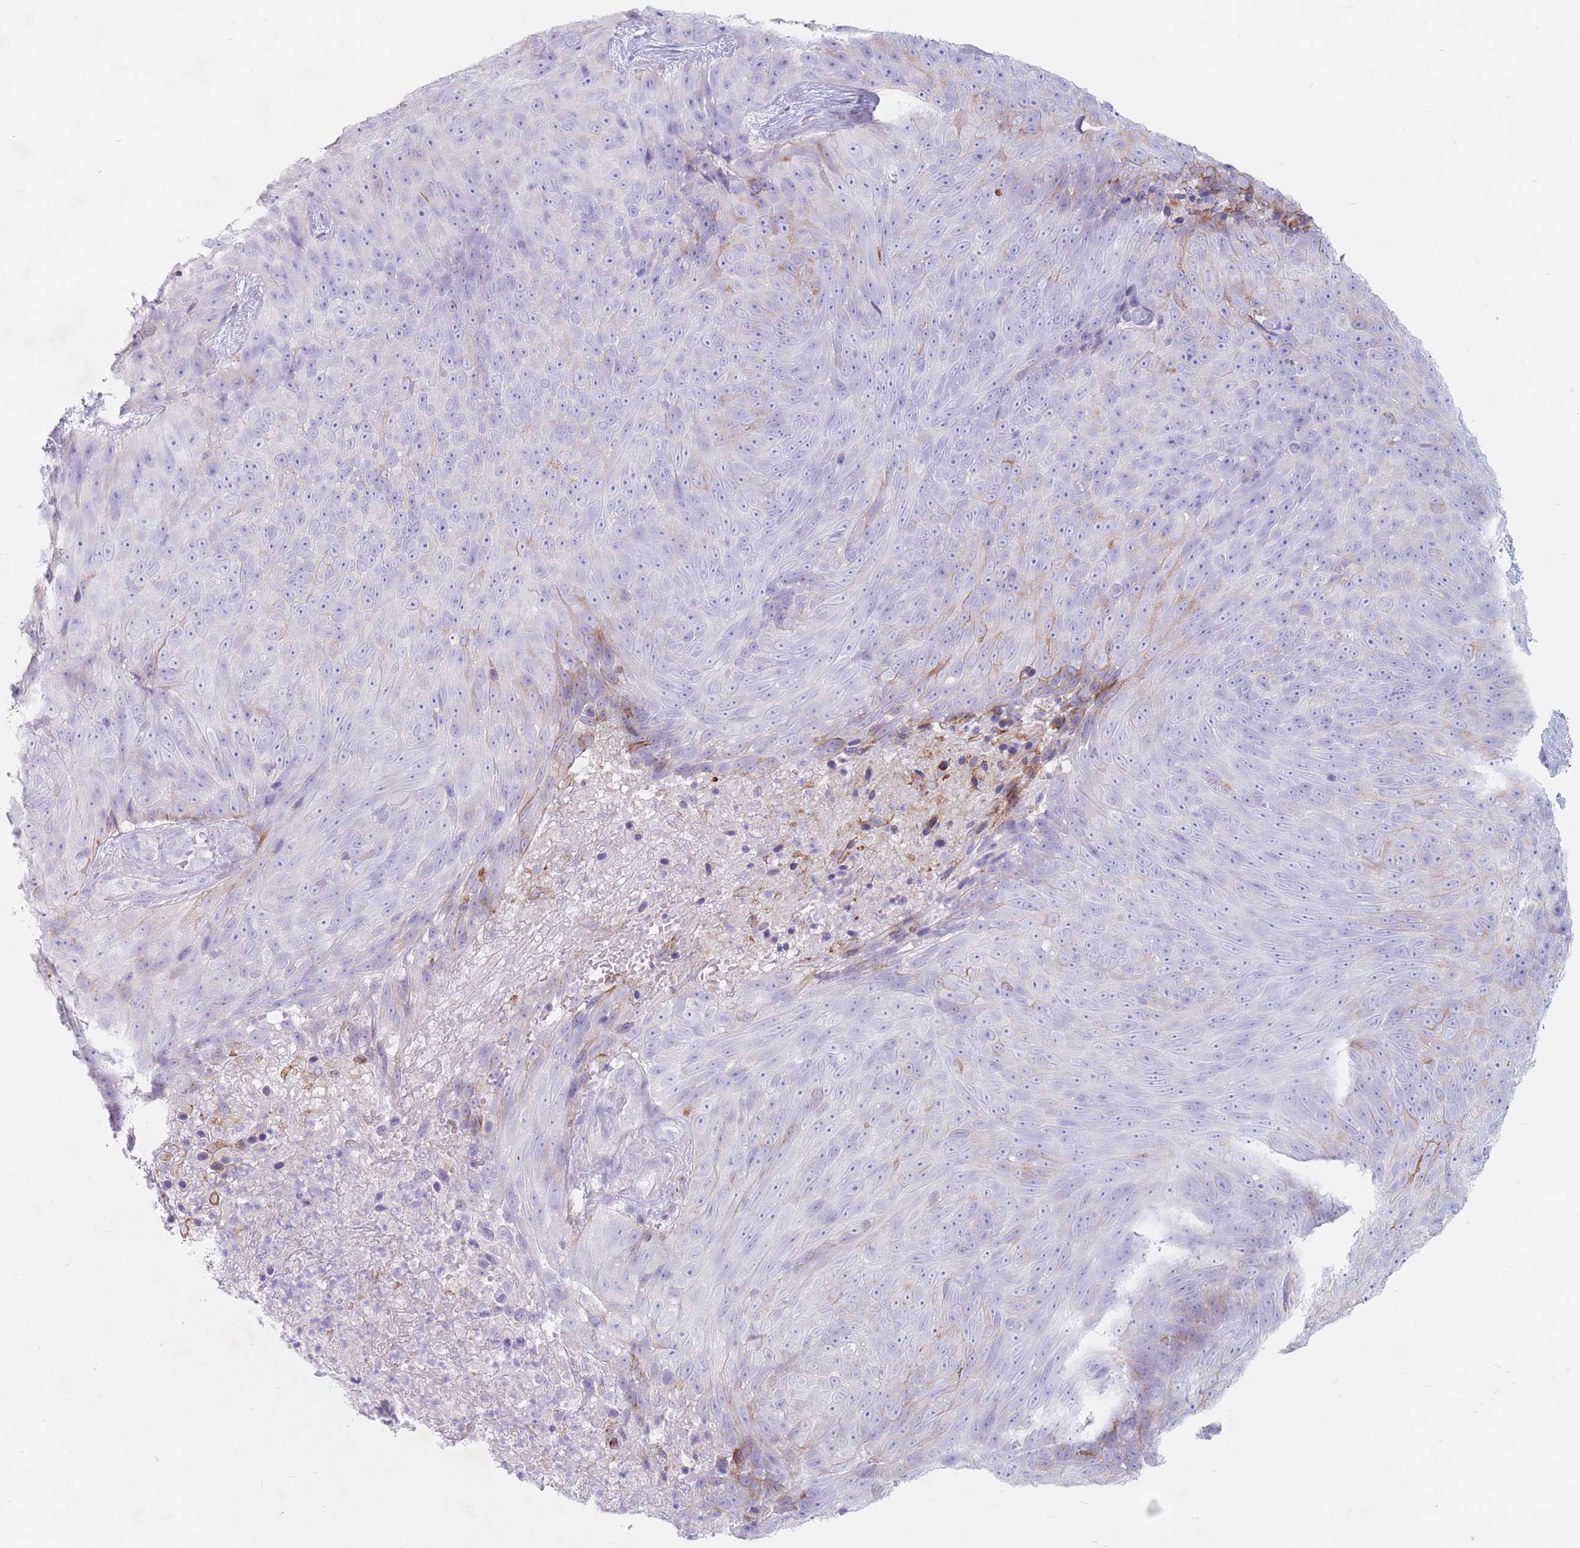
{"staining": {"intensity": "negative", "quantity": "none", "location": "none"}, "tissue": "skin cancer", "cell_type": "Tumor cells", "image_type": "cancer", "snomed": [{"axis": "morphology", "description": "Squamous cell carcinoma, NOS"}, {"axis": "topography", "description": "Skin"}], "caption": "IHC image of human skin cancer stained for a protein (brown), which exhibits no staining in tumor cells.", "gene": "ST3GAL5", "patient": {"sex": "female", "age": 87}}